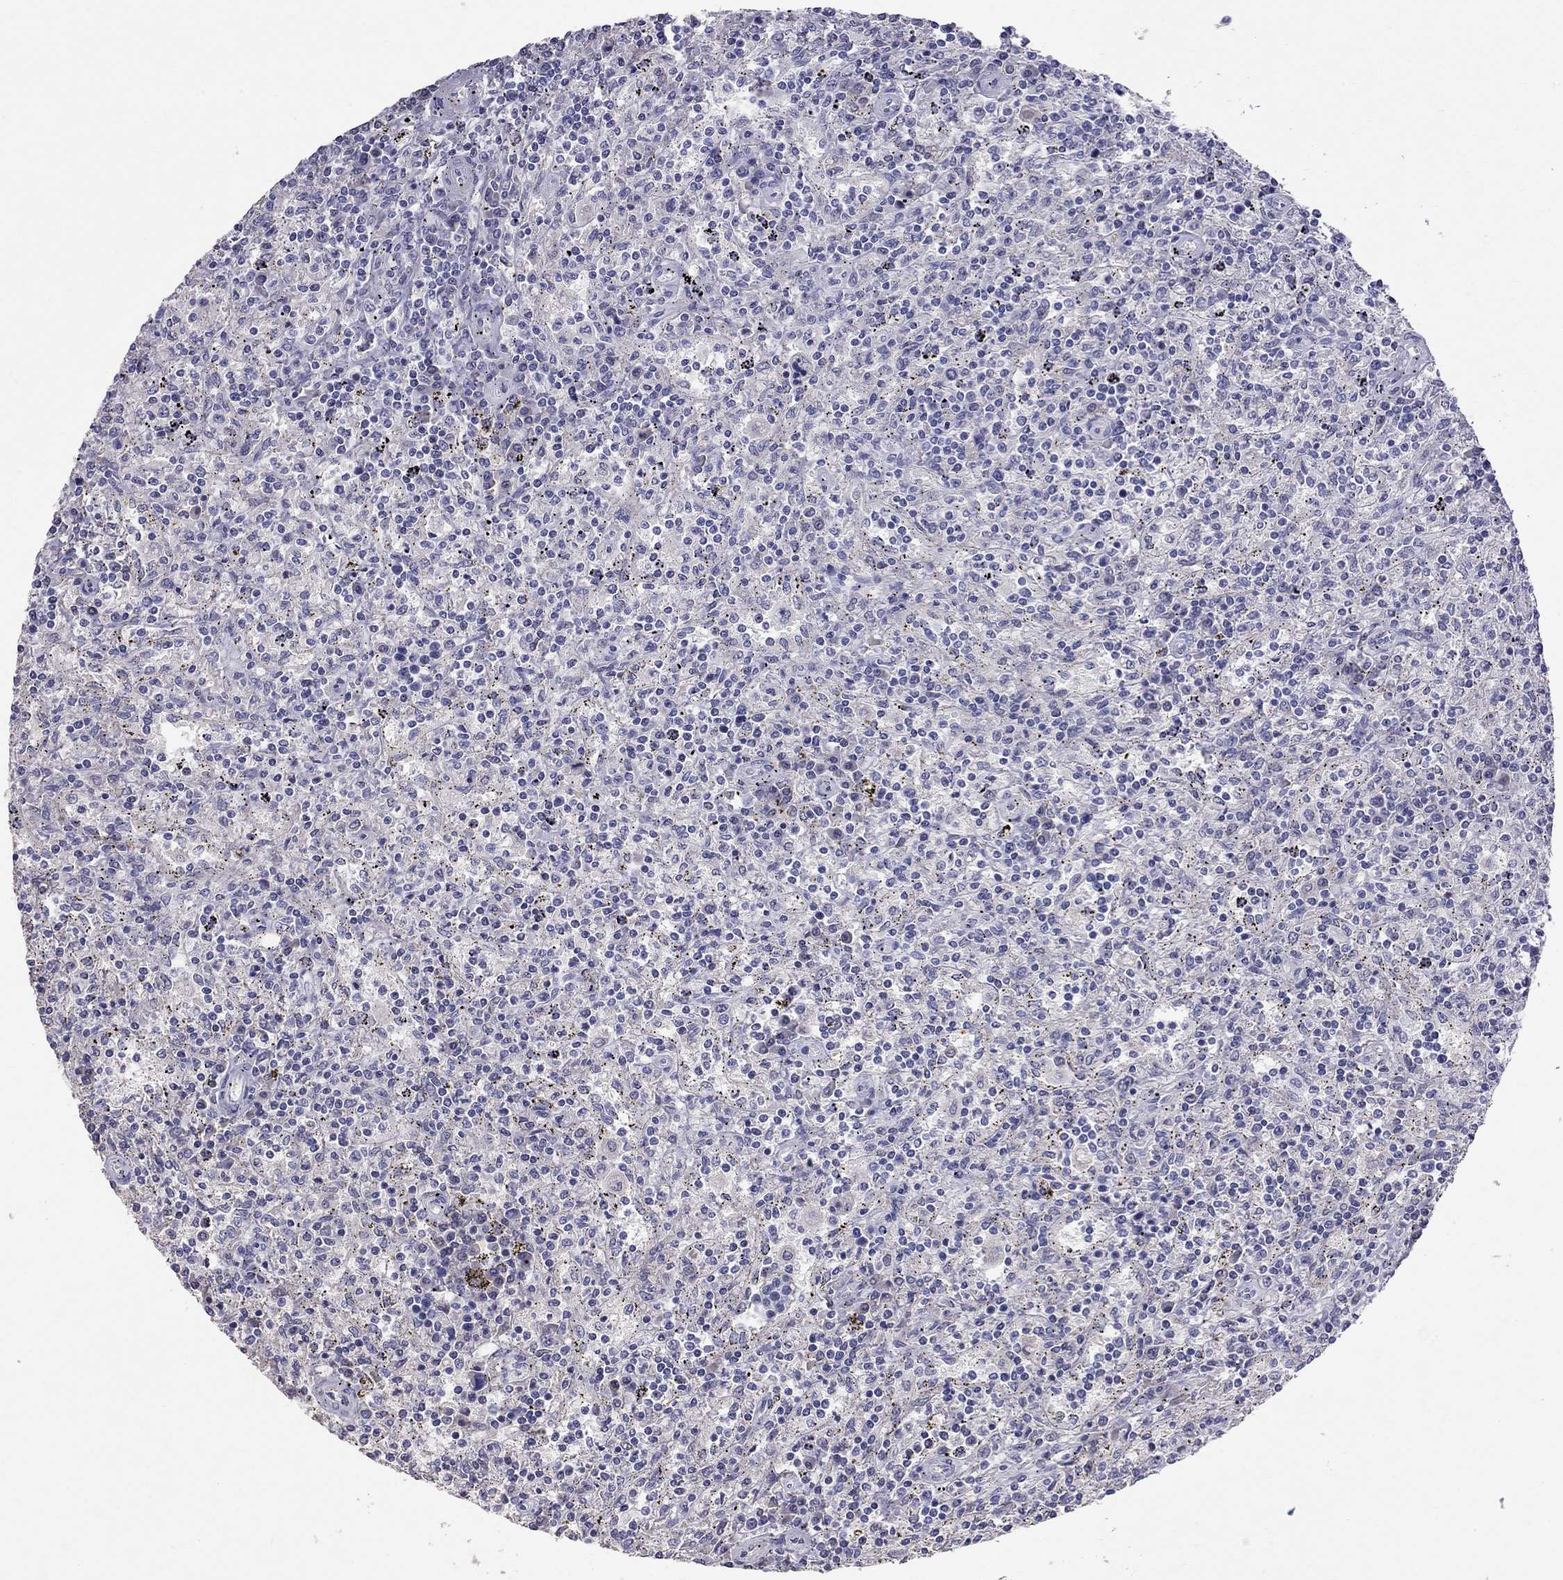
{"staining": {"intensity": "negative", "quantity": "none", "location": "none"}, "tissue": "lymphoma", "cell_type": "Tumor cells", "image_type": "cancer", "snomed": [{"axis": "morphology", "description": "Malignant lymphoma, non-Hodgkin's type, Low grade"}, {"axis": "topography", "description": "Spleen"}], "caption": "This photomicrograph is of malignant lymphoma, non-Hodgkin's type (low-grade) stained with IHC to label a protein in brown with the nuclei are counter-stained blue. There is no staining in tumor cells.", "gene": "CFAP91", "patient": {"sex": "male", "age": 62}}